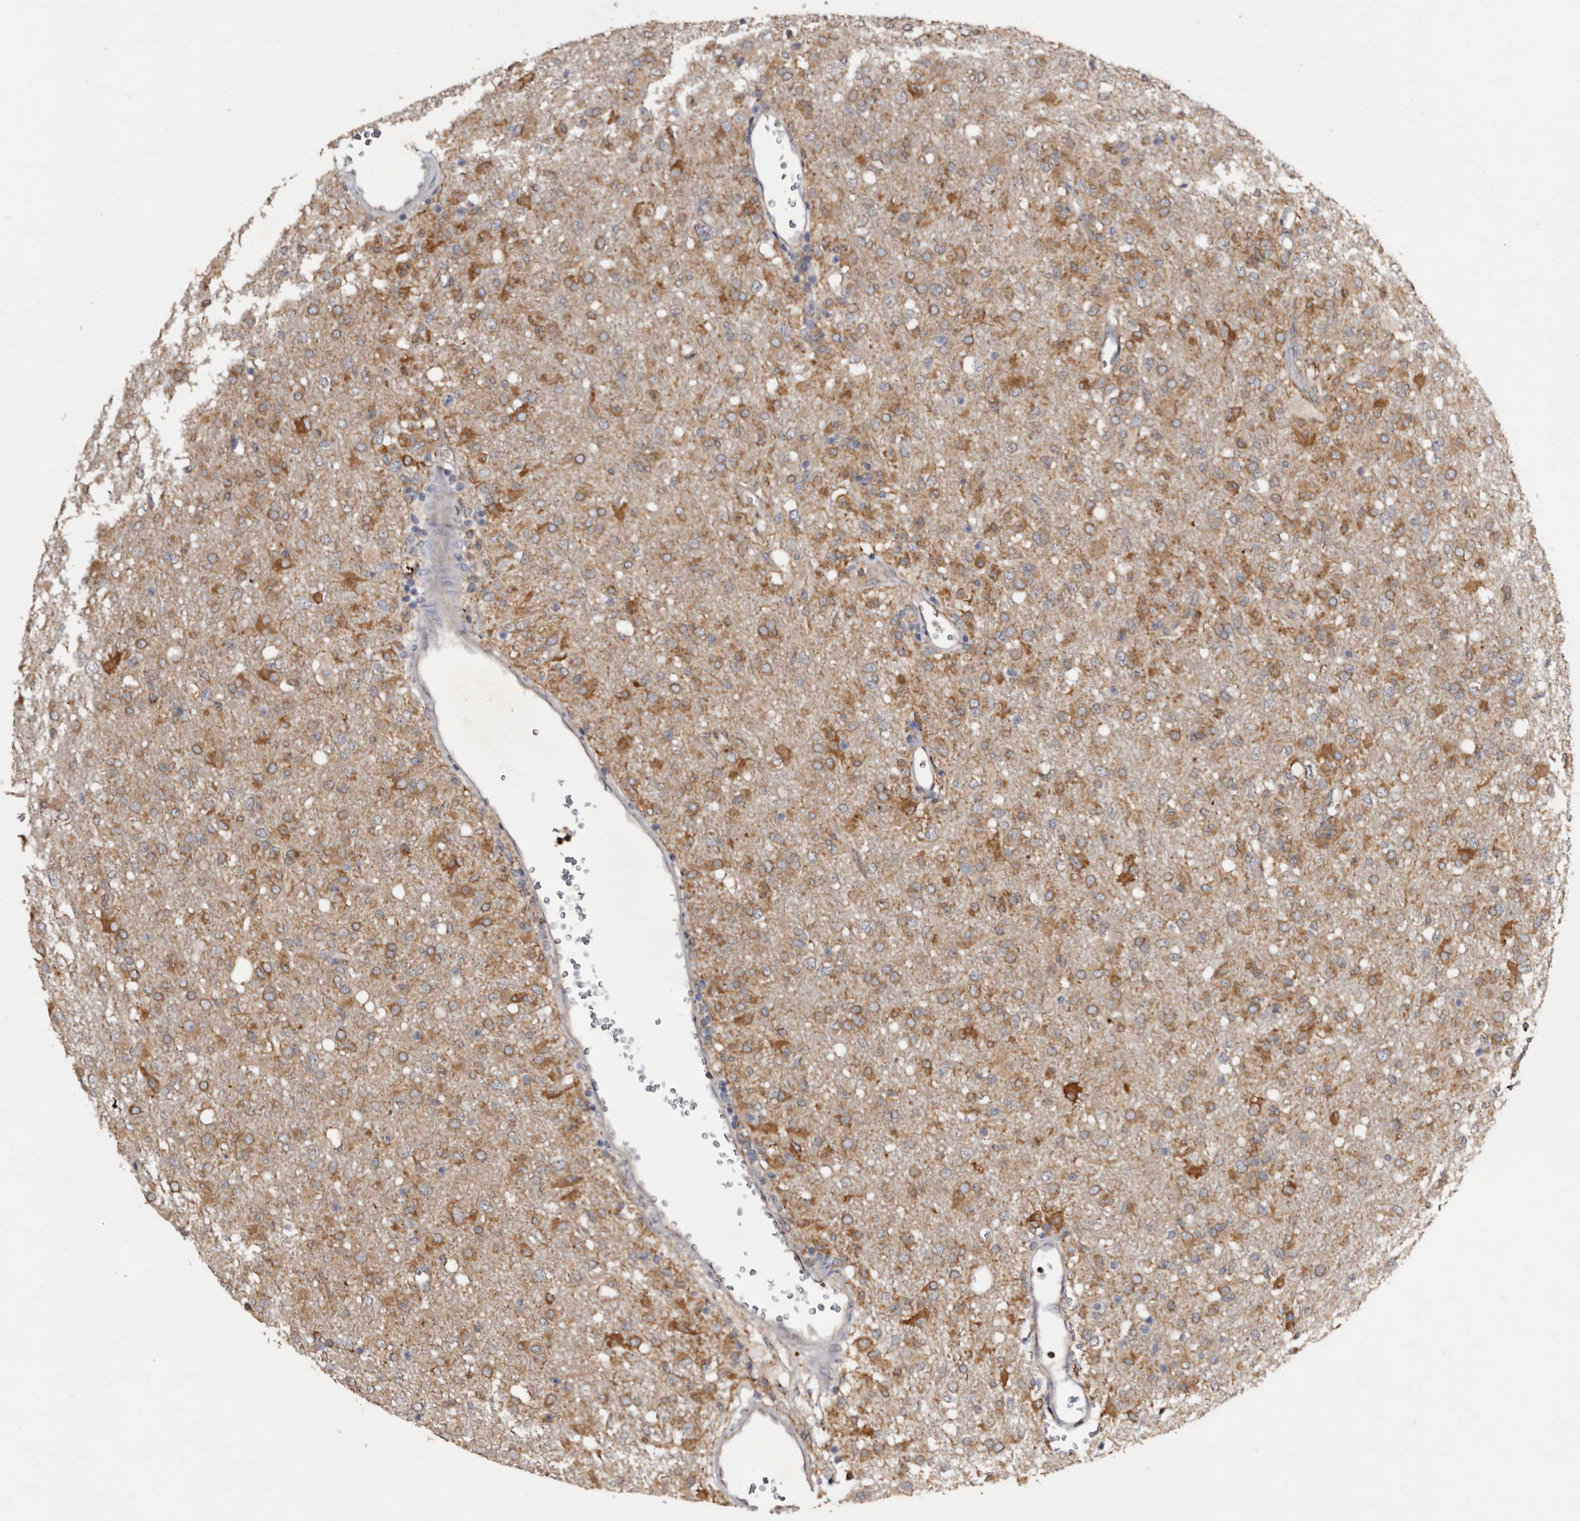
{"staining": {"intensity": "moderate", "quantity": ">75%", "location": "cytoplasmic/membranous"}, "tissue": "glioma", "cell_type": "Tumor cells", "image_type": "cancer", "snomed": [{"axis": "morphology", "description": "Glioma, malignant, High grade"}, {"axis": "topography", "description": "Brain"}], "caption": "Immunohistochemical staining of human malignant glioma (high-grade) demonstrates medium levels of moderate cytoplasmic/membranous positivity in about >75% of tumor cells.", "gene": "INKA2", "patient": {"sex": "female", "age": 57}}